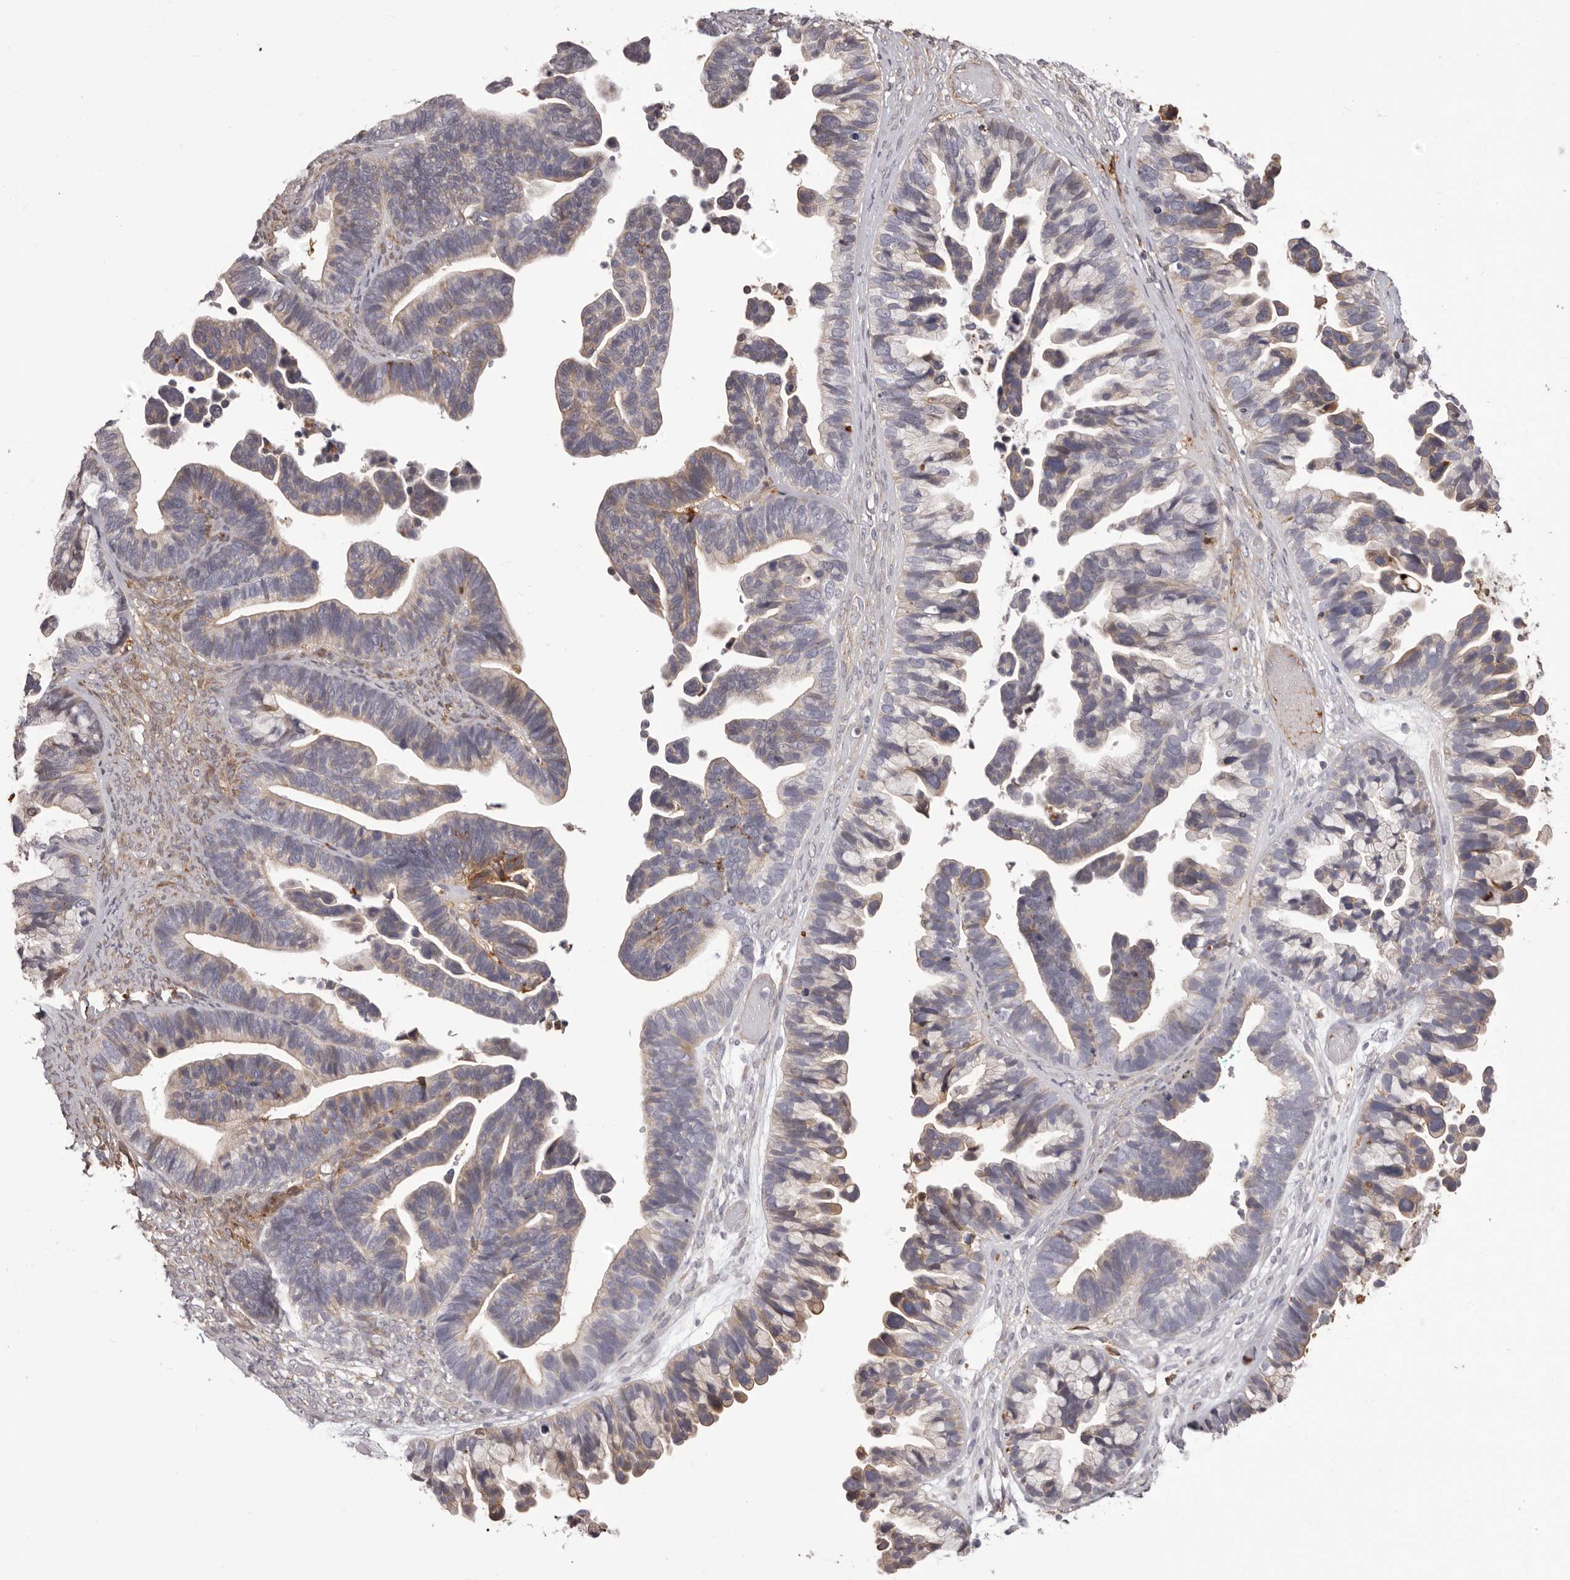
{"staining": {"intensity": "moderate", "quantity": "<25%", "location": "cytoplasmic/membranous"}, "tissue": "ovarian cancer", "cell_type": "Tumor cells", "image_type": "cancer", "snomed": [{"axis": "morphology", "description": "Cystadenocarcinoma, serous, NOS"}, {"axis": "topography", "description": "Ovary"}], "caption": "Immunohistochemistry (IHC) (DAB (3,3'-diaminobenzidine)) staining of serous cystadenocarcinoma (ovarian) shows moderate cytoplasmic/membranous protein expression in about <25% of tumor cells.", "gene": "OTUD3", "patient": {"sex": "female", "age": 56}}